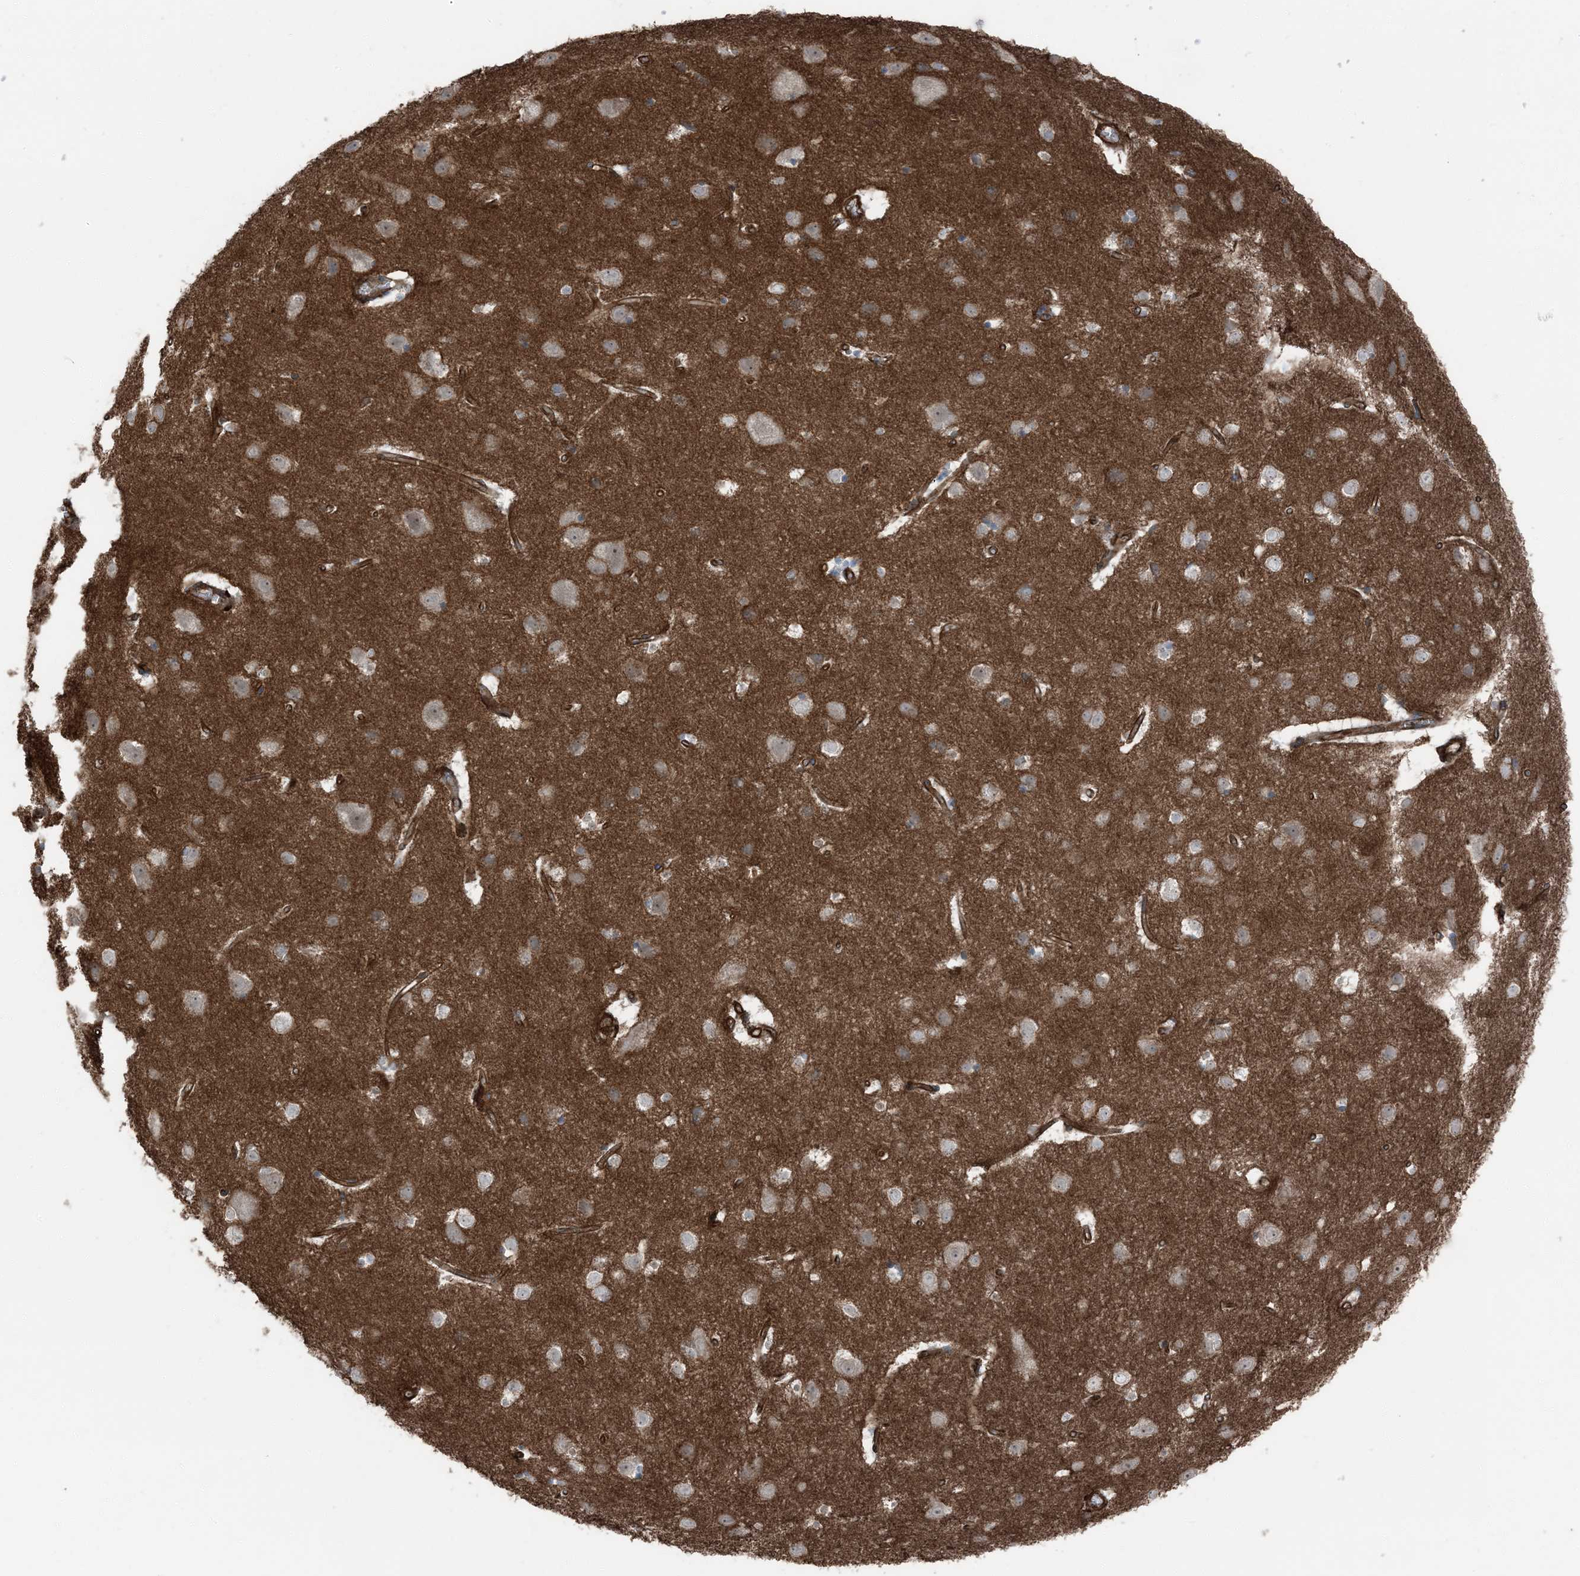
{"staining": {"intensity": "moderate", "quantity": ">75%", "location": "cytoplasmic/membranous"}, "tissue": "cerebral cortex", "cell_type": "Endothelial cells", "image_type": "normal", "snomed": [{"axis": "morphology", "description": "Normal tissue, NOS"}, {"axis": "topography", "description": "Cerebral cortex"}], "caption": "Unremarkable cerebral cortex was stained to show a protein in brown. There is medium levels of moderate cytoplasmic/membranous staining in about >75% of endothelial cells.", "gene": "ZFP90", "patient": {"sex": "male", "age": 54}}